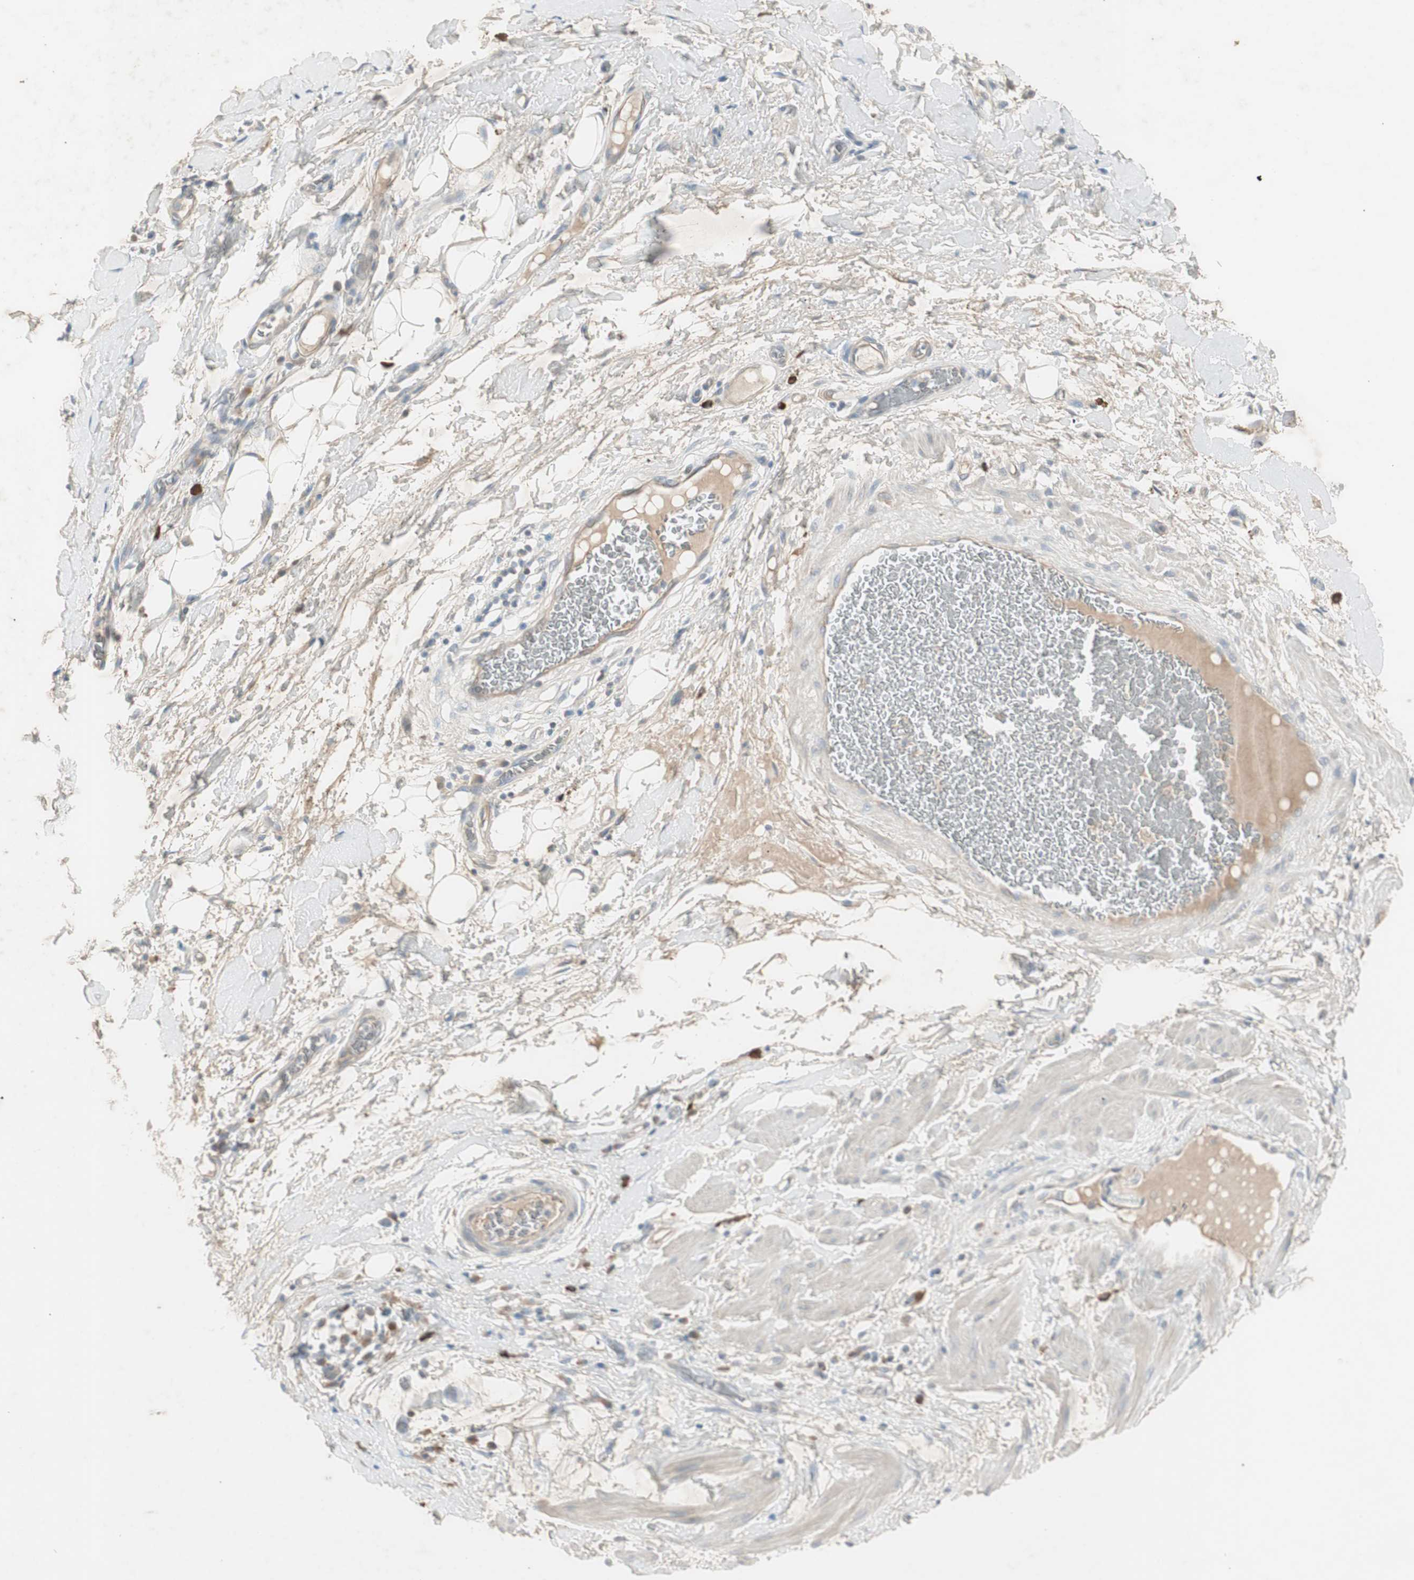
{"staining": {"intensity": "weak", "quantity": ">75%", "location": "cytoplasmic/membranous"}, "tissue": "adipose tissue", "cell_type": "Adipocytes", "image_type": "normal", "snomed": [{"axis": "morphology", "description": "Normal tissue, NOS"}, {"axis": "morphology", "description": "Adenocarcinoma, NOS"}, {"axis": "topography", "description": "Esophagus"}], "caption": "Weak cytoplasmic/membranous positivity for a protein is seen in approximately >75% of adipocytes of unremarkable adipose tissue using immunohistochemistry.", "gene": "MAPRE3", "patient": {"sex": "male", "age": 62}}